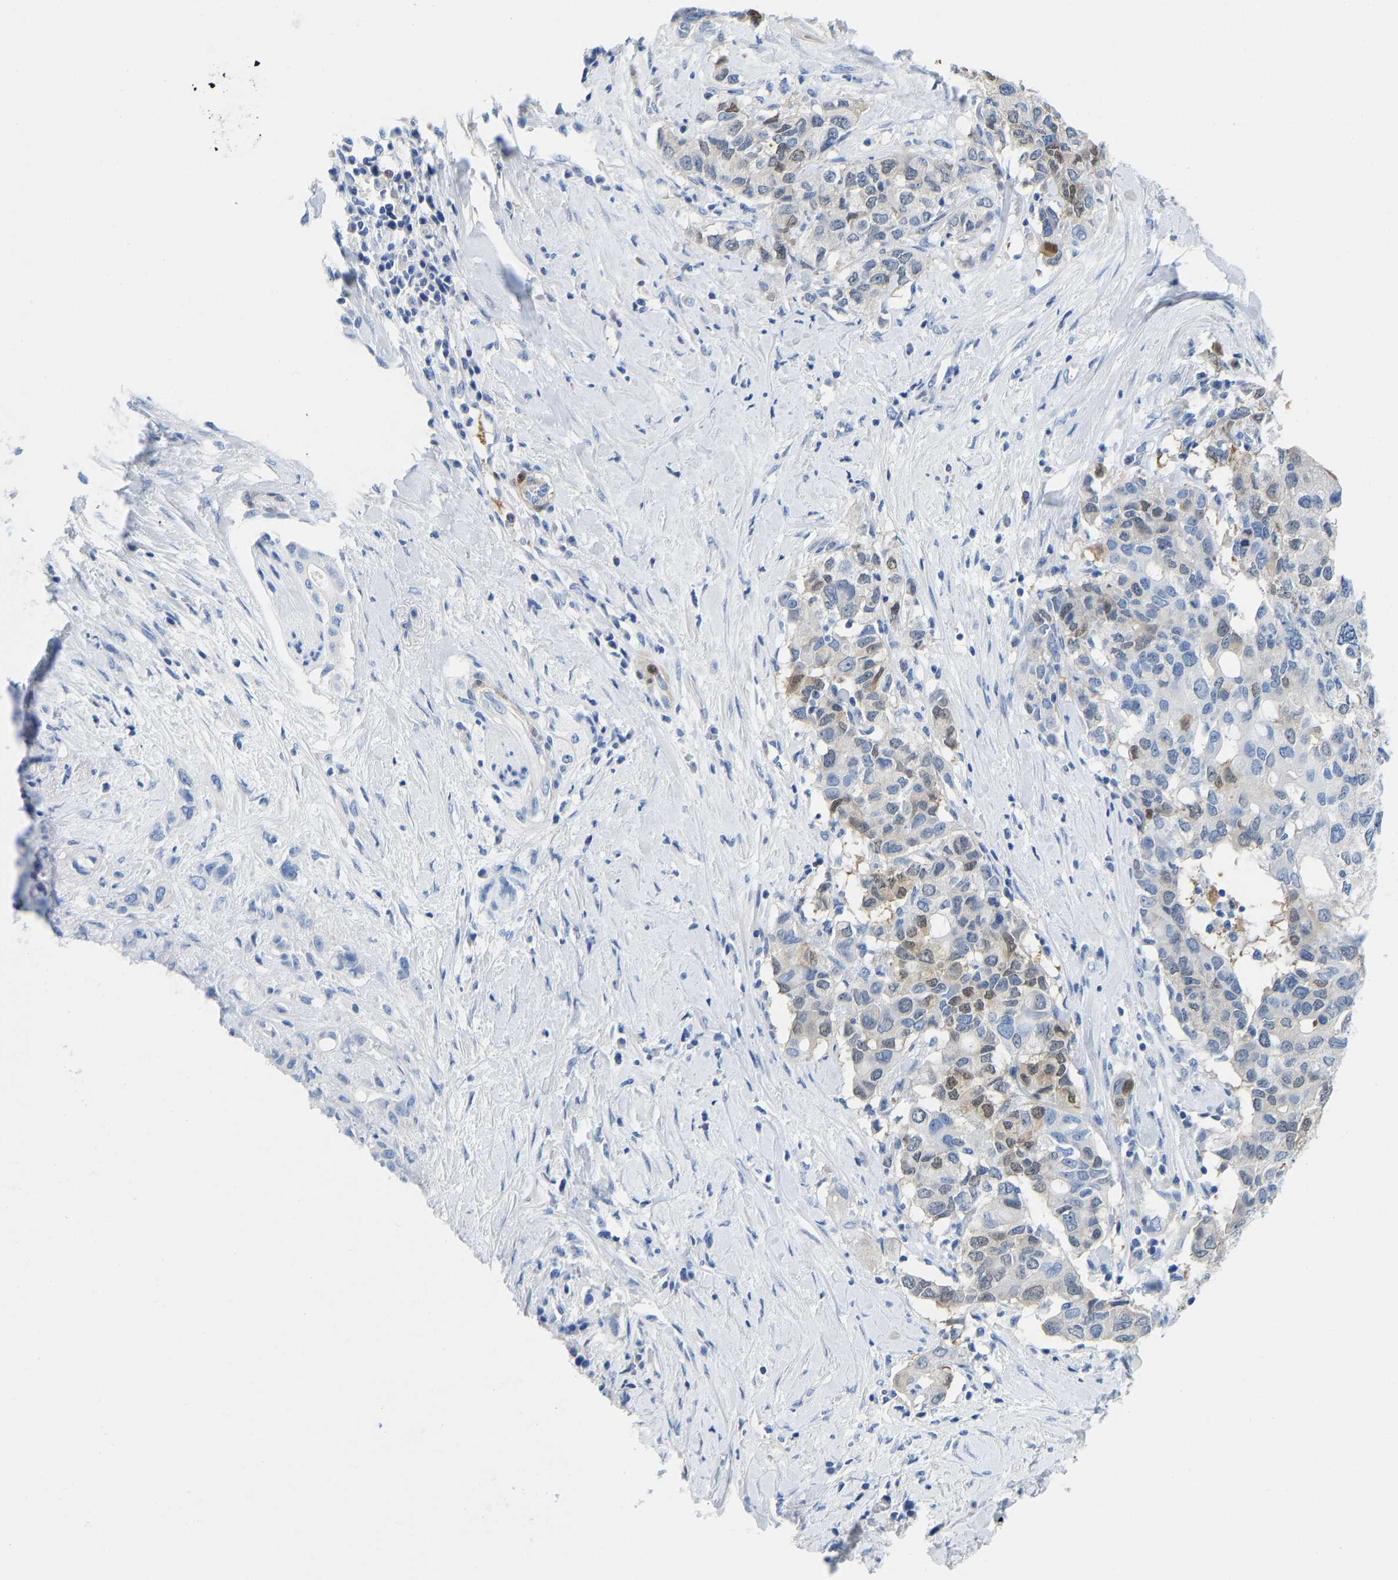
{"staining": {"intensity": "weak", "quantity": "25%-75%", "location": "nuclear"}, "tissue": "pancreatic cancer", "cell_type": "Tumor cells", "image_type": "cancer", "snomed": [{"axis": "morphology", "description": "Adenocarcinoma, NOS"}, {"axis": "topography", "description": "Pancreas"}], "caption": "Immunohistochemical staining of pancreatic cancer (adenocarcinoma) exhibits weak nuclear protein staining in approximately 25%-75% of tumor cells. (Stains: DAB (3,3'-diaminobenzidine) in brown, nuclei in blue, Microscopy: brightfield microscopy at high magnification).", "gene": "NKAIN3", "patient": {"sex": "female", "age": 56}}